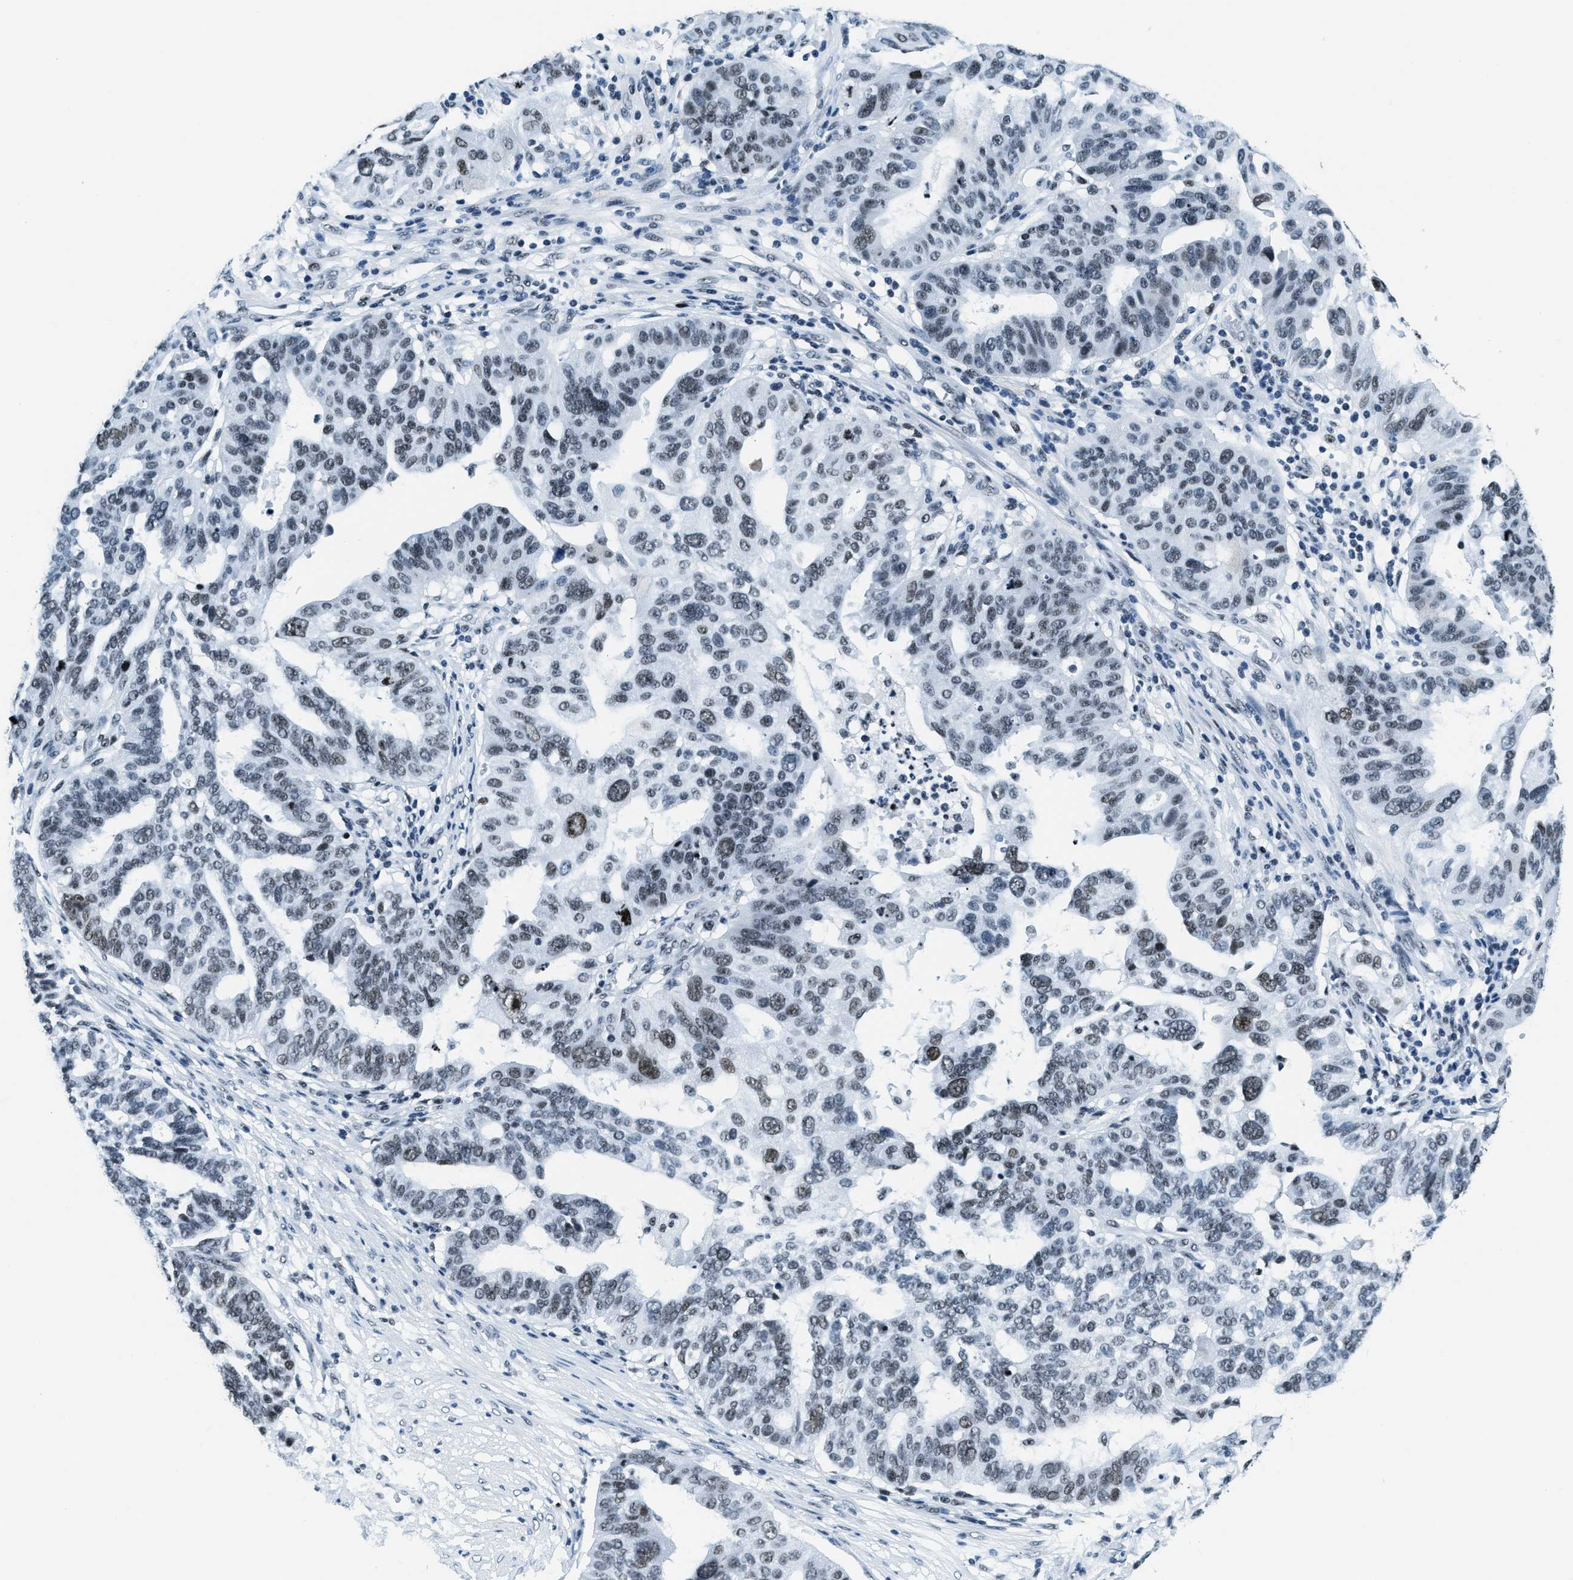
{"staining": {"intensity": "weak", "quantity": "<25%", "location": "nuclear"}, "tissue": "ovarian cancer", "cell_type": "Tumor cells", "image_type": "cancer", "snomed": [{"axis": "morphology", "description": "Cystadenocarcinoma, serous, NOS"}, {"axis": "topography", "description": "Ovary"}], "caption": "Tumor cells are negative for protein expression in human ovarian cancer (serous cystadenocarcinoma). (DAB immunohistochemistry (IHC), high magnification).", "gene": "TOP1", "patient": {"sex": "female", "age": 59}}